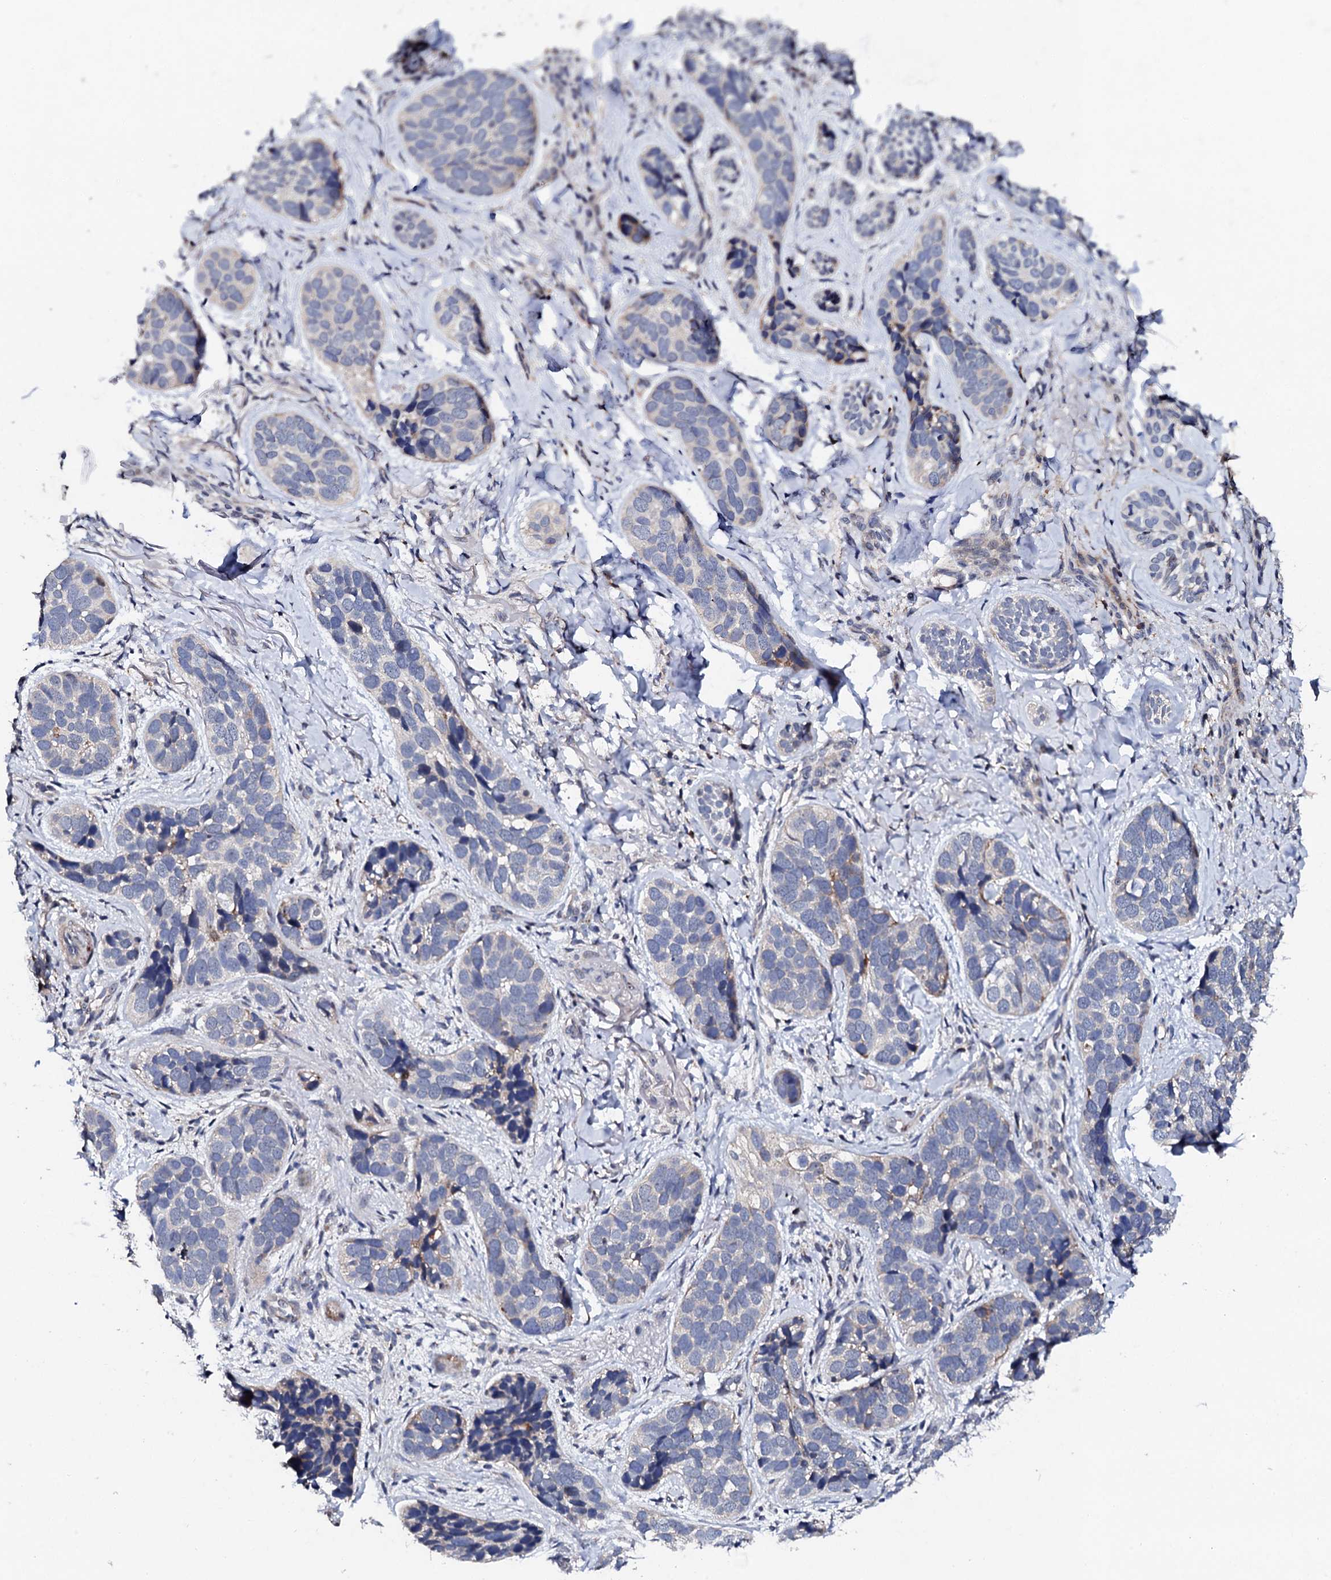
{"staining": {"intensity": "negative", "quantity": "none", "location": "none"}, "tissue": "skin cancer", "cell_type": "Tumor cells", "image_type": "cancer", "snomed": [{"axis": "morphology", "description": "Basal cell carcinoma"}, {"axis": "topography", "description": "Skin"}], "caption": "Immunohistochemistry (IHC) photomicrograph of neoplastic tissue: human basal cell carcinoma (skin) stained with DAB (3,3'-diaminobenzidine) displays no significant protein positivity in tumor cells.", "gene": "GTPBP4", "patient": {"sex": "male", "age": 71}}